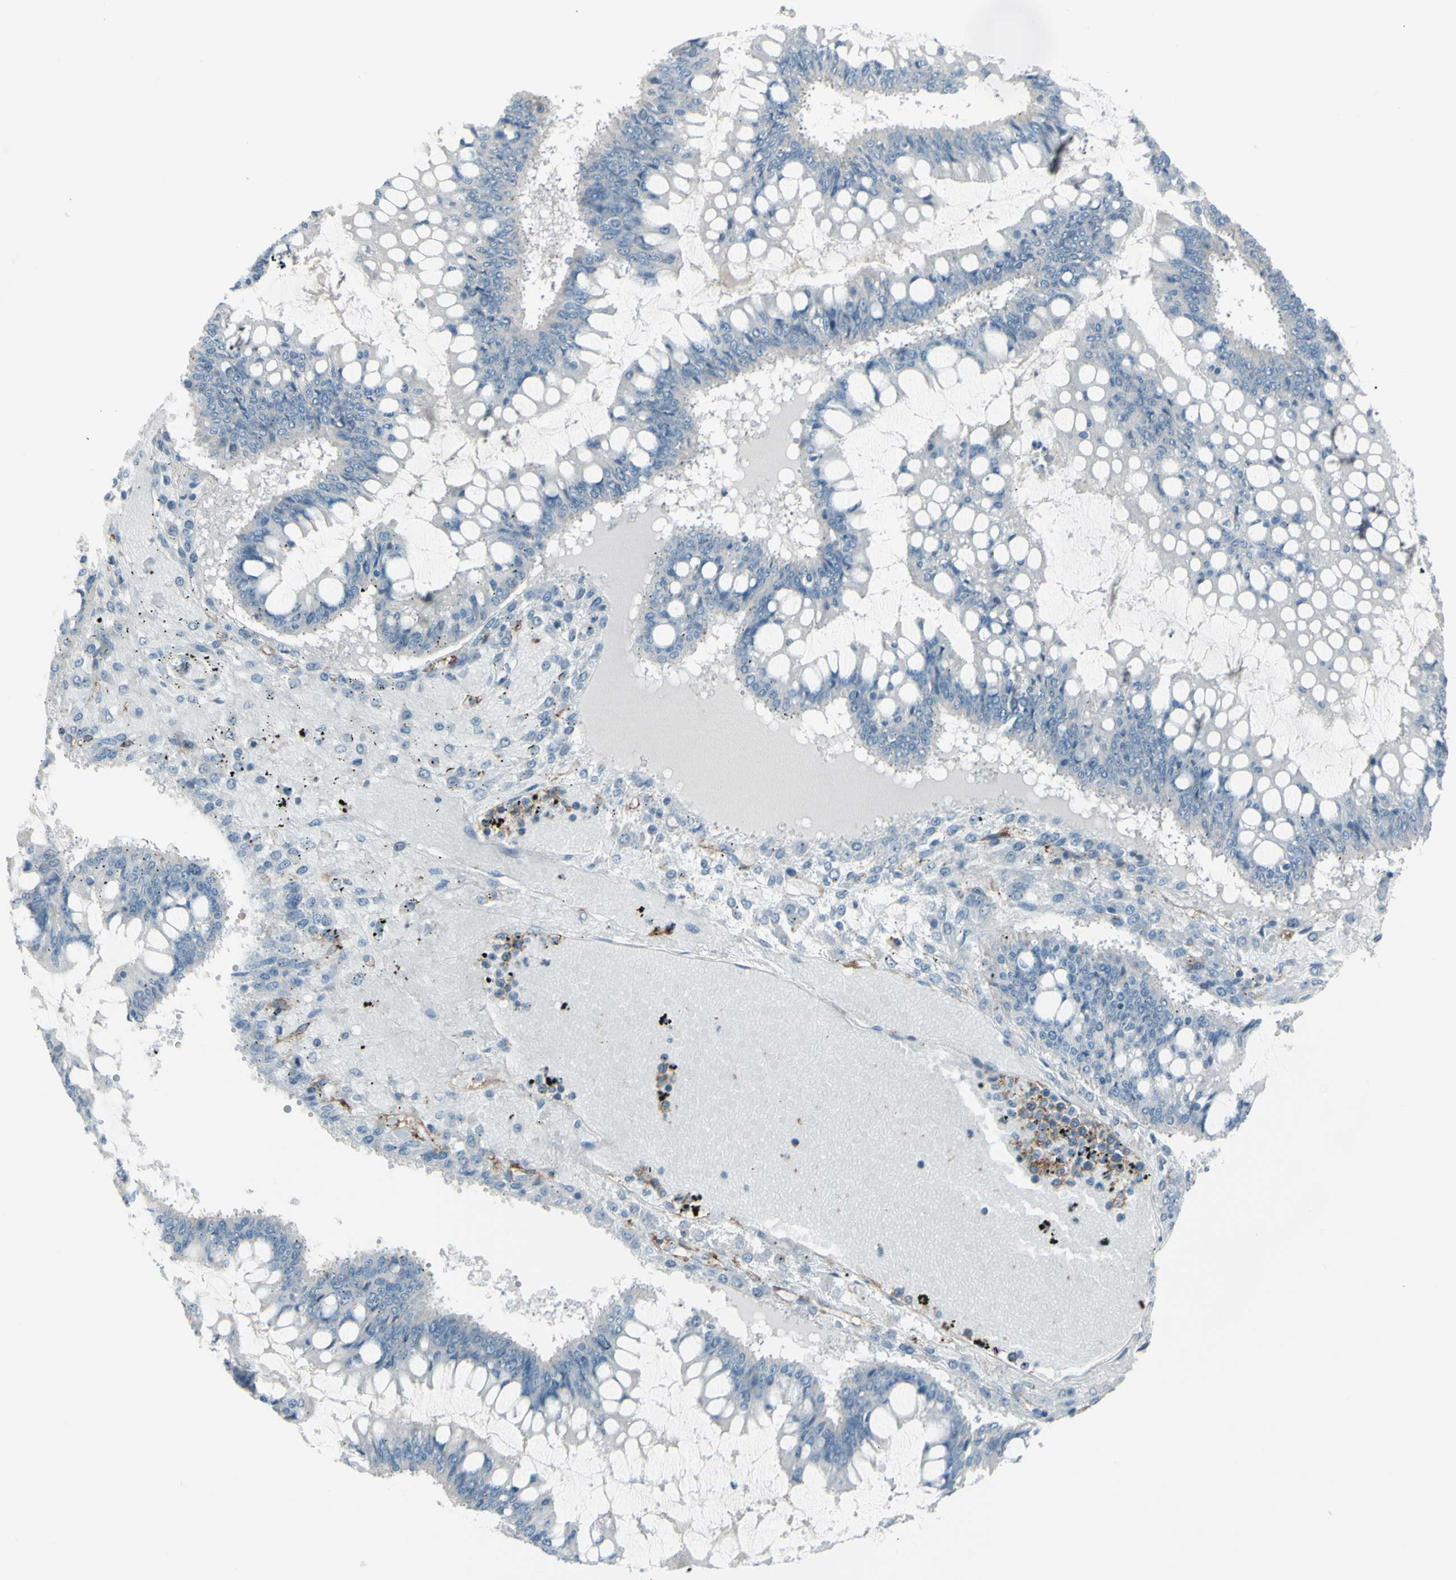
{"staining": {"intensity": "negative", "quantity": "none", "location": "none"}, "tissue": "ovarian cancer", "cell_type": "Tumor cells", "image_type": "cancer", "snomed": [{"axis": "morphology", "description": "Cystadenocarcinoma, mucinous, NOS"}, {"axis": "topography", "description": "Ovary"}], "caption": "An immunohistochemistry (IHC) micrograph of ovarian cancer (mucinous cystadenocarcinoma) is shown. There is no staining in tumor cells of ovarian cancer (mucinous cystadenocarcinoma).", "gene": "GPR34", "patient": {"sex": "female", "age": 73}}